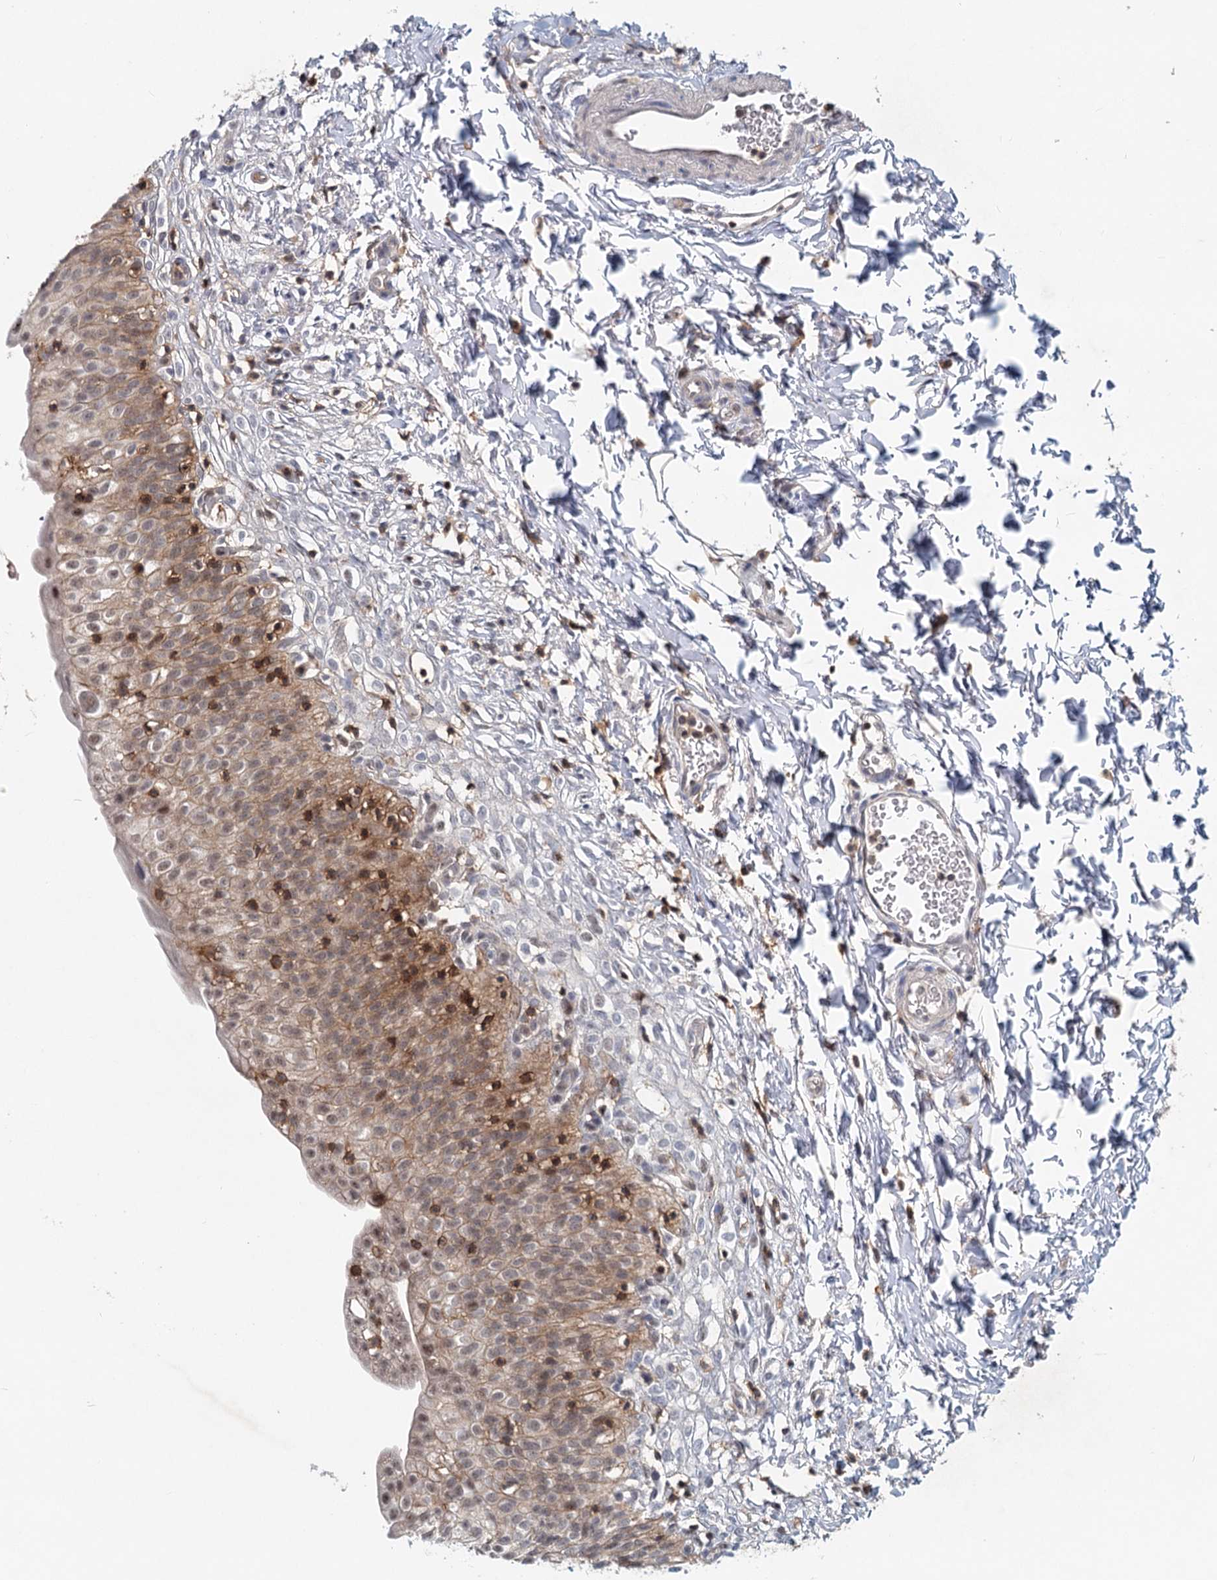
{"staining": {"intensity": "moderate", "quantity": "25%-75%", "location": "cytoplasmic/membranous,nuclear"}, "tissue": "urinary bladder", "cell_type": "Urothelial cells", "image_type": "normal", "snomed": [{"axis": "morphology", "description": "Normal tissue, NOS"}, {"axis": "topography", "description": "Urinary bladder"}], "caption": "Protein staining by immunohistochemistry (IHC) displays moderate cytoplasmic/membranous,nuclear expression in about 25%-75% of urothelial cells in benign urinary bladder.", "gene": "CDC42SE2", "patient": {"sex": "male", "age": 55}}